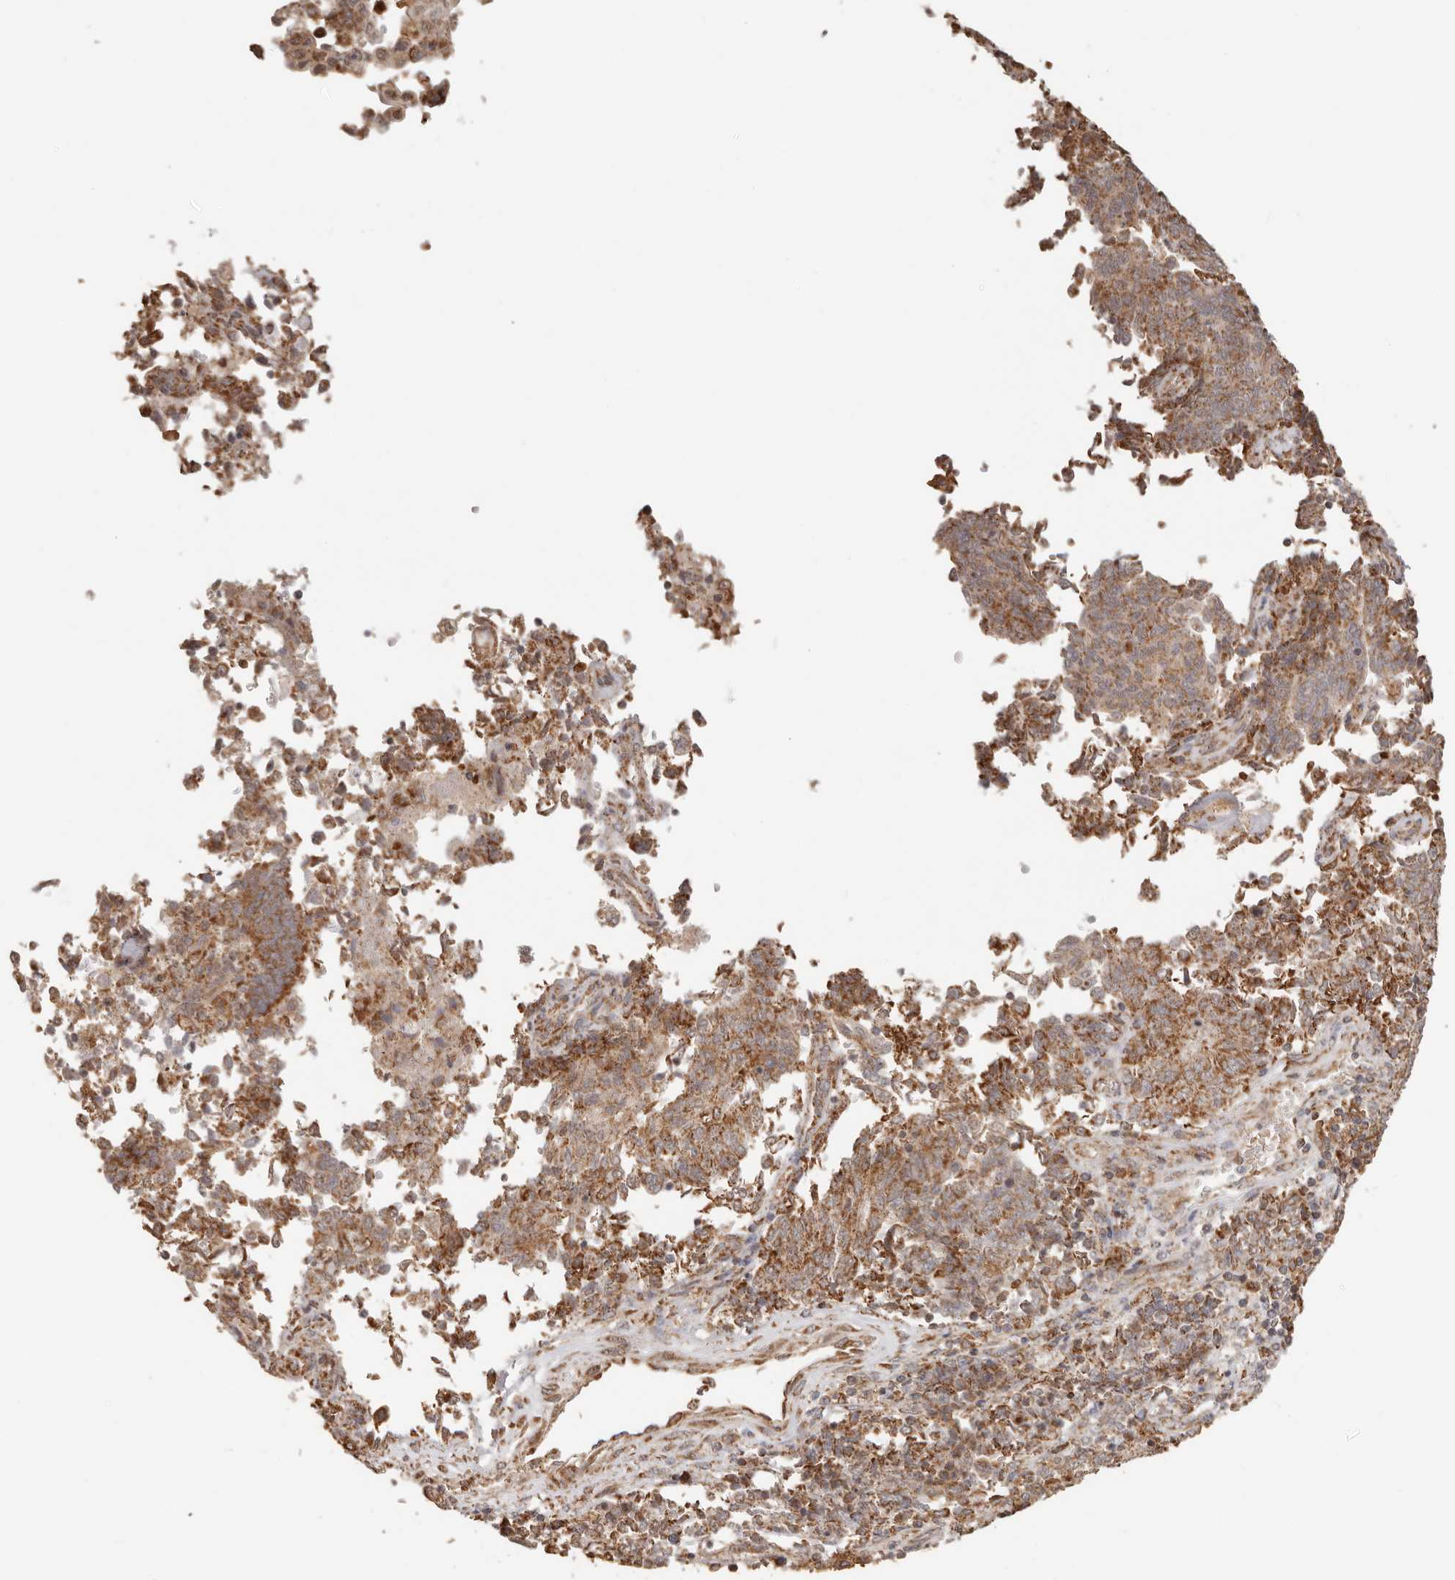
{"staining": {"intensity": "strong", "quantity": ">75%", "location": "cytoplasmic/membranous"}, "tissue": "endometrial cancer", "cell_type": "Tumor cells", "image_type": "cancer", "snomed": [{"axis": "morphology", "description": "Adenocarcinoma, NOS"}, {"axis": "topography", "description": "Endometrium"}], "caption": "About >75% of tumor cells in human adenocarcinoma (endometrial) demonstrate strong cytoplasmic/membranous protein positivity as visualized by brown immunohistochemical staining.", "gene": "NDUFB11", "patient": {"sex": "female", "age": 80}}